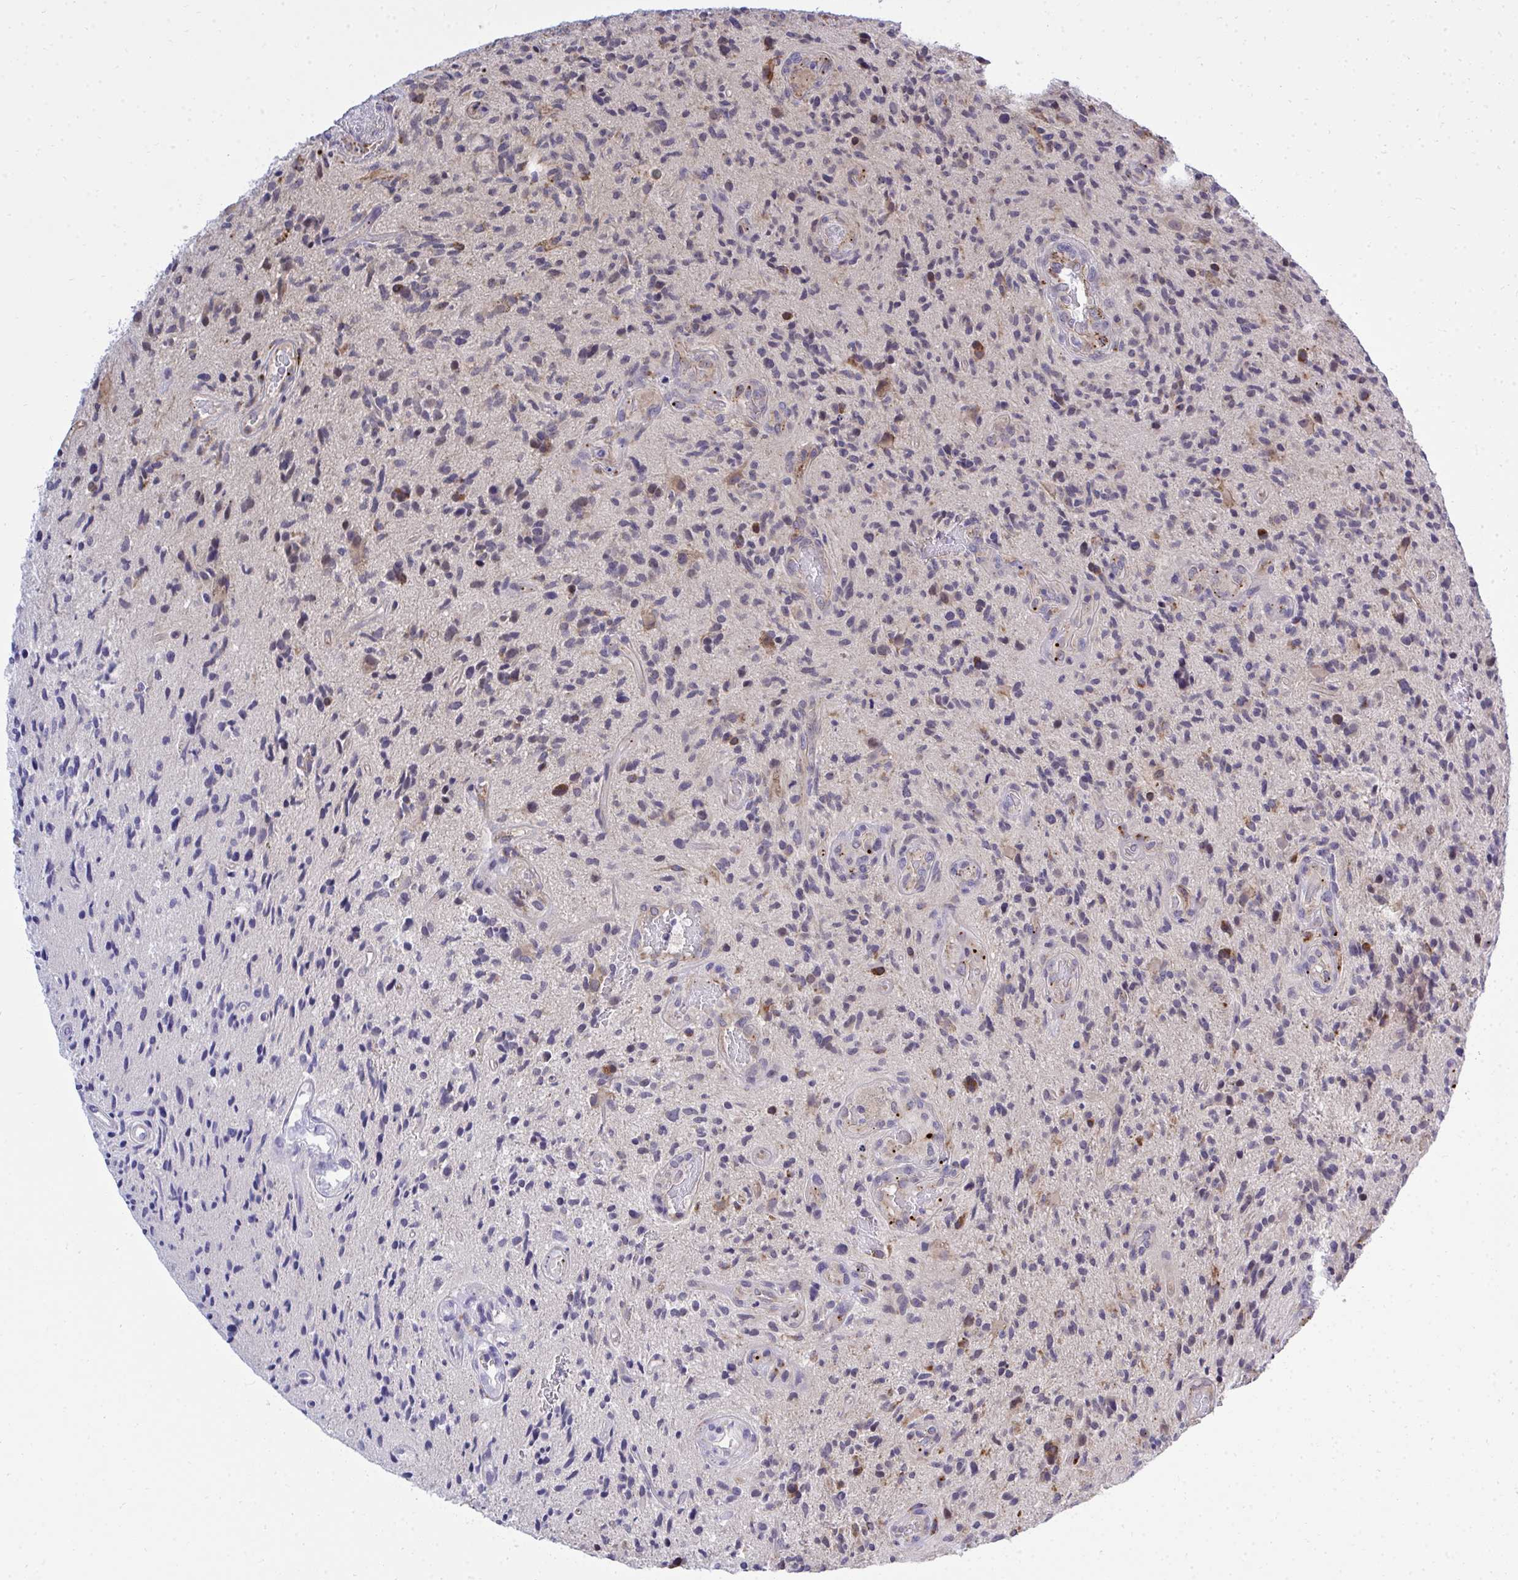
{"staining": {"intensity": "moderate", "quantity": "<25%", "location": "cytoplasmic/membranous"}, "tissue": "glioma", "cell_type": "Tumor cells", "image_type": "cancer", "snomed": [{"axis": "morphology", "description": "Glioma, malignant, High grade"}, {"axis": "topography", "description": "Brain"}], "caption": "Brown immunohistochemical staining in glioma exhibits moderate cytoplasmic/membranous positivity in about <25% of tumor cells.", "gene": "XAF1", "patient": {"sex": "male", "age": 55}}